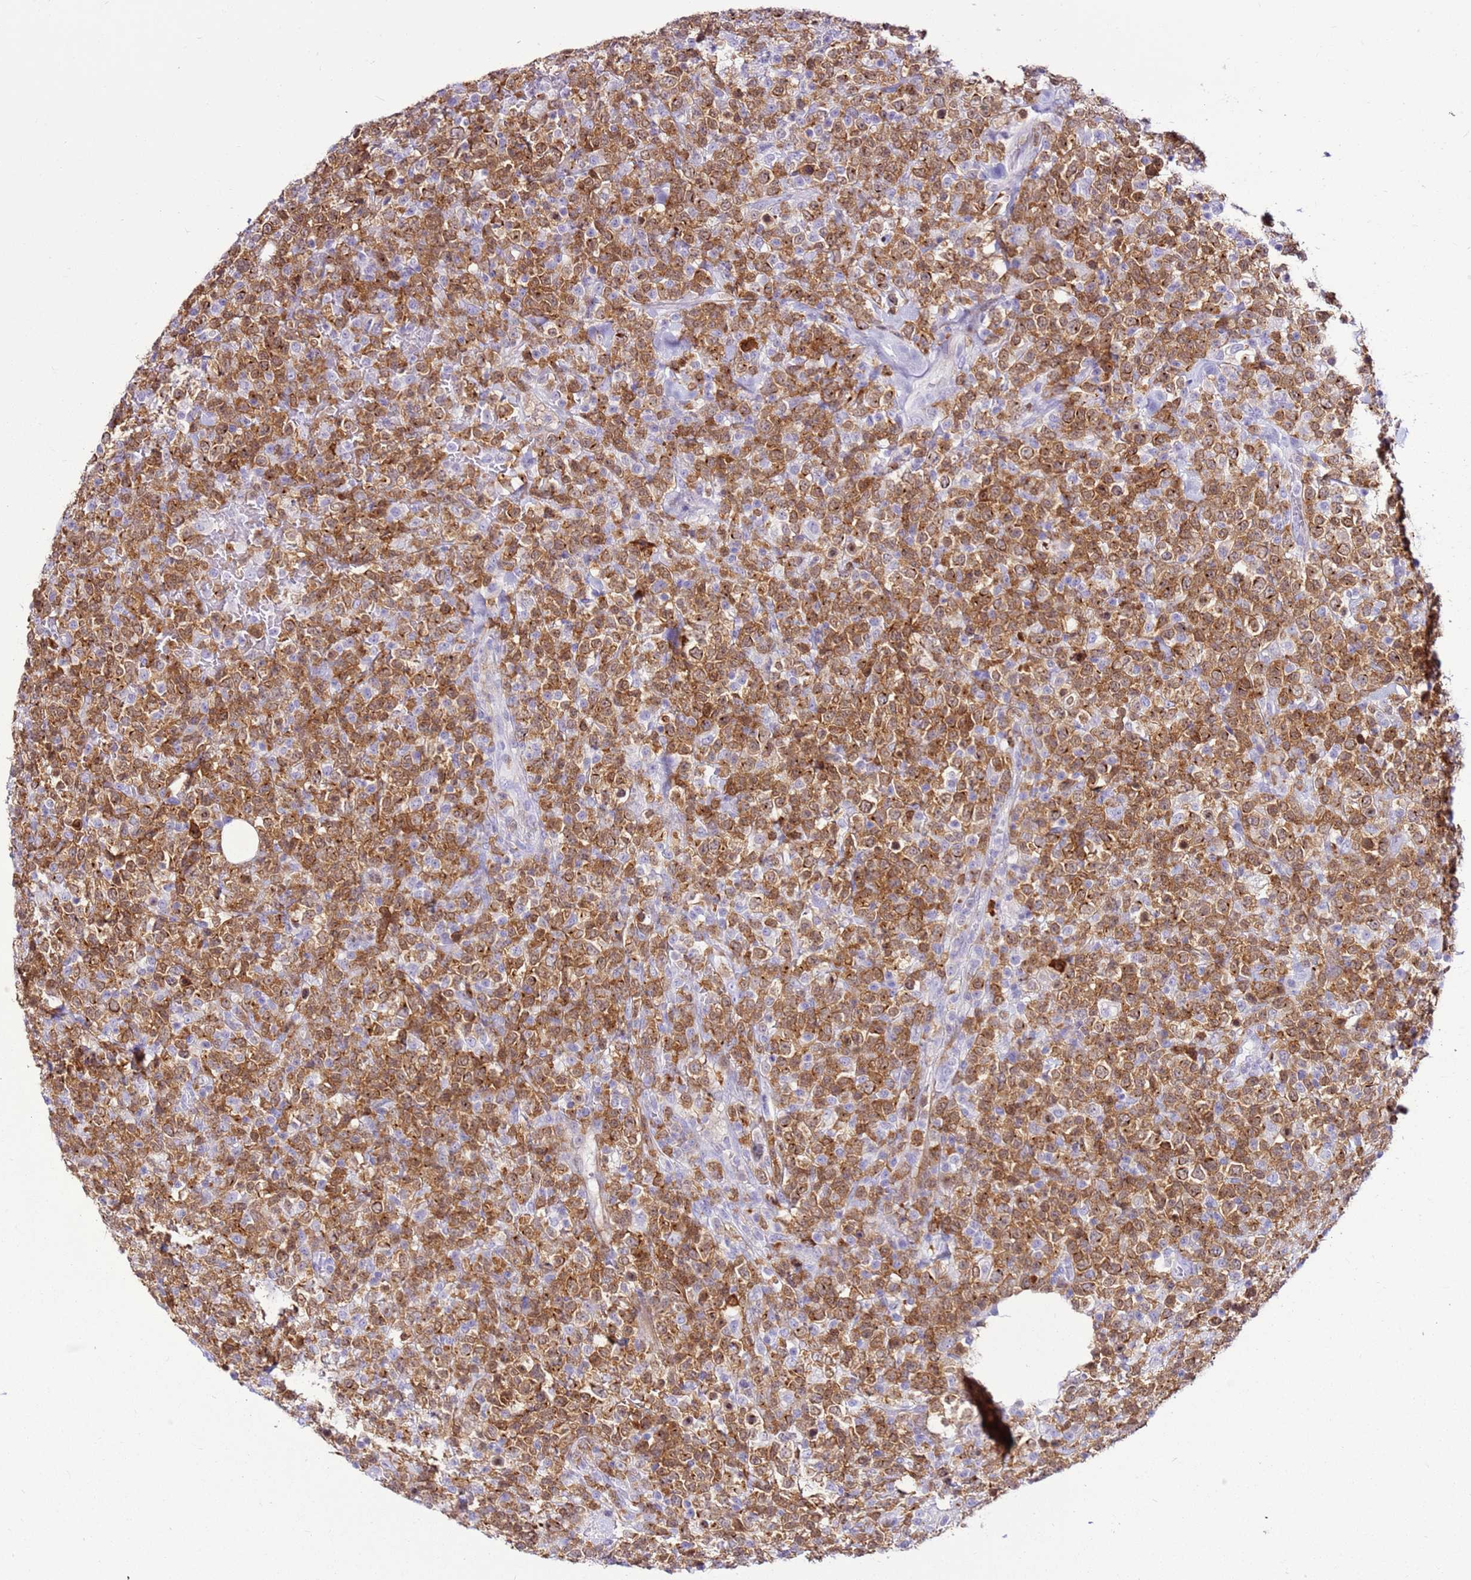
{"staining": {"intensity": "strong", "quantity": ">75%", "location": "cytoplasmic/membranous"}, "tissue": "lymphoma", "cell_type": "Tumor cells", "image_type": "cancer", "snomed": [{"axis": "morphology", "description": "Malignant lymphoma, non-Hodgkin's type, High grade"}, {"axis": "topography", "description": "Colon"}], "caption": "Lymphoma stained for a protein (brown) exhibits strong cytoplasmic/membranous positive staining in about >75% of tumor cells.", "gene": "SPC25", "patient": {"sex": "female", "age": 53}}